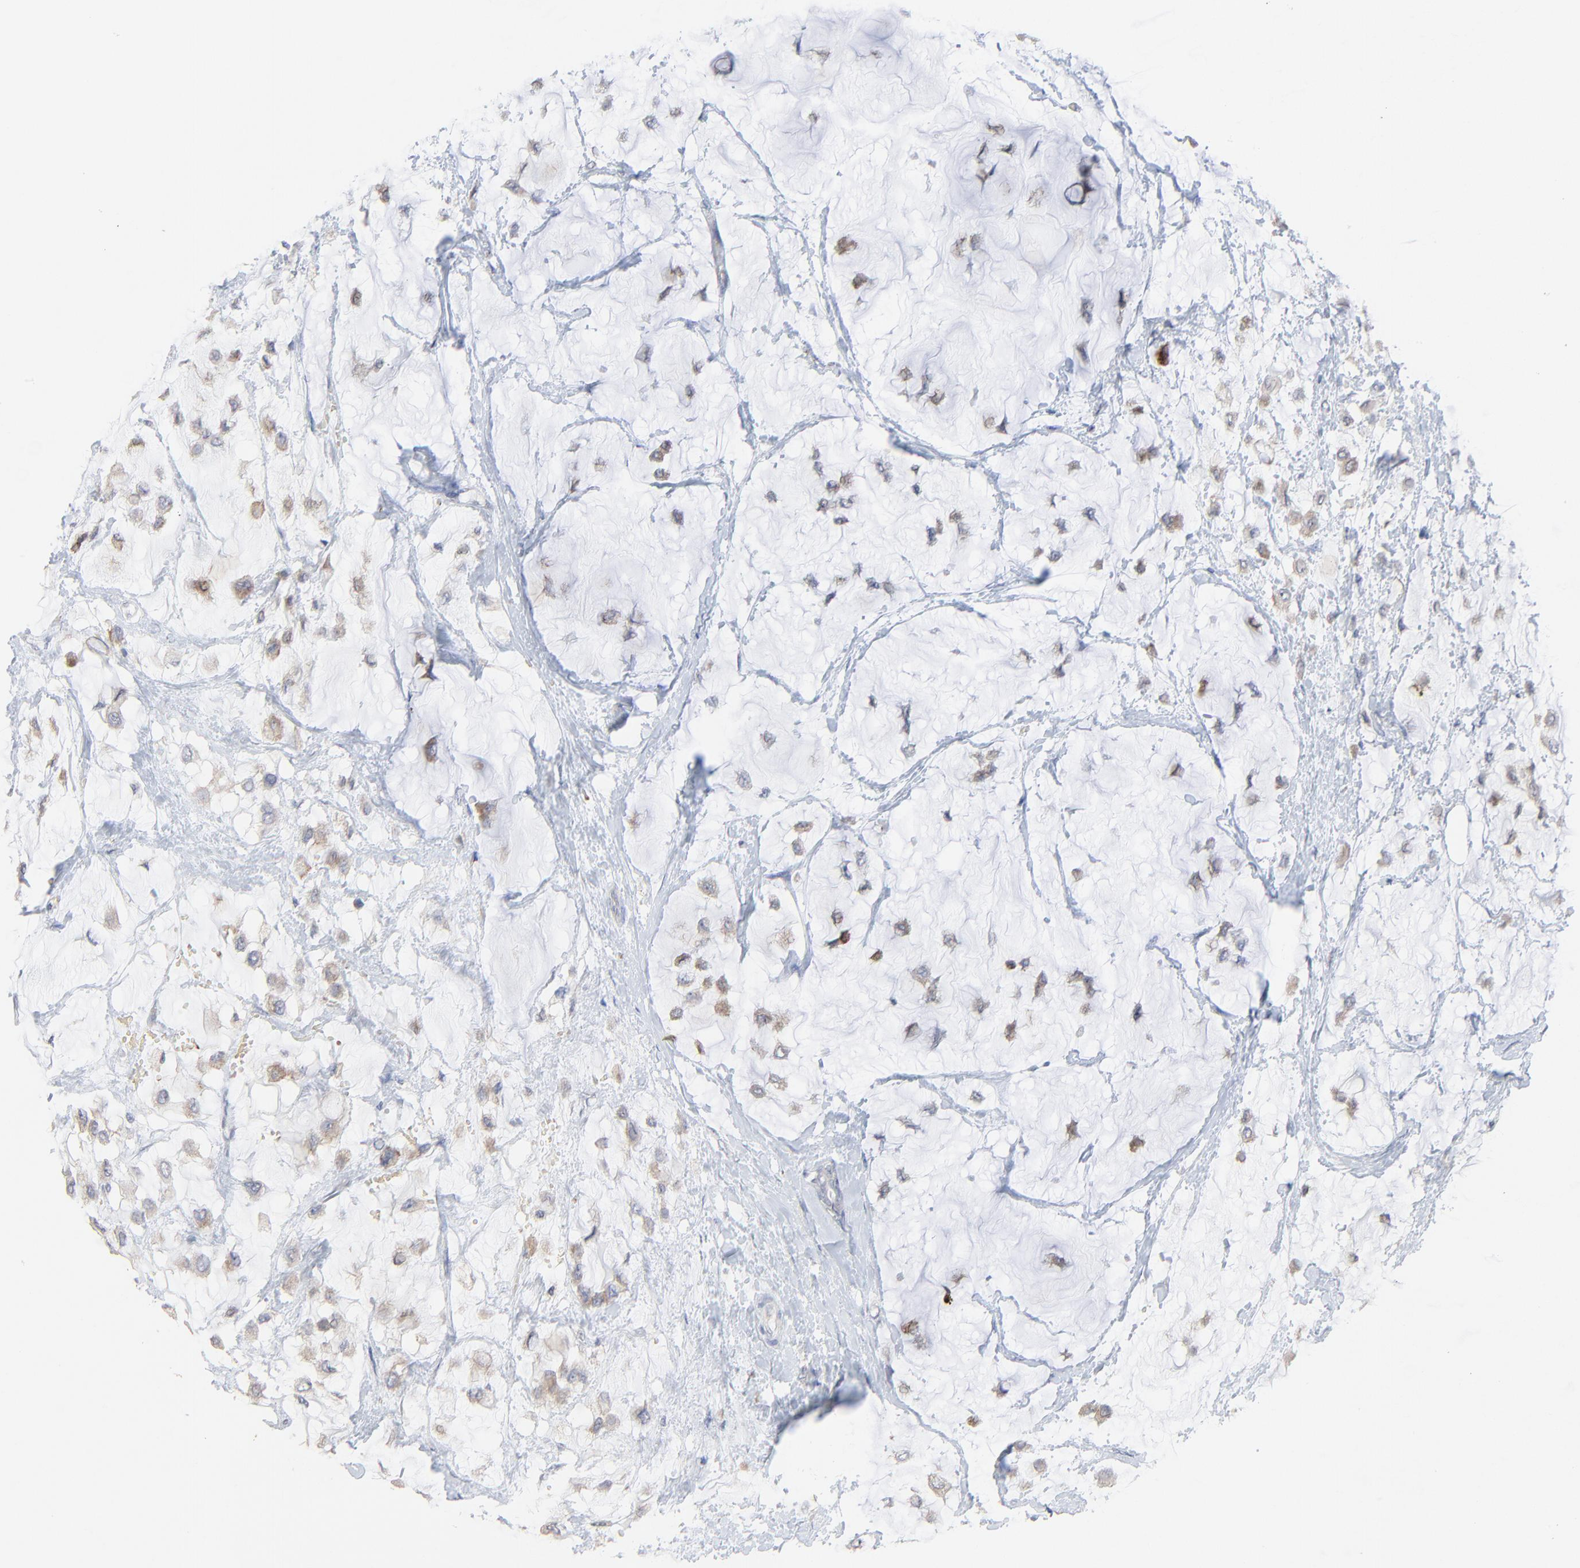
{"staining": {"intensity": "weak", "quantity": ">75%", "location": "cytoplasmic/membranous"}, "tissue": "breast cancer", "cell_type": "Tumor cells", "image_type": "cancer", "snomed": [{"axis": "morphology", "description": "Lobular carcinoma"}, {"axis": "topography", "description": "Breast"}], "caption": "Protein staining of breast cancer (lobular carcinoma) tissue reveals weak cytoplasmic/membranous expression in approximately >75% of tumor cells.", "gene": "FANCB", "patient": {"sex": "female", "age": 85}}